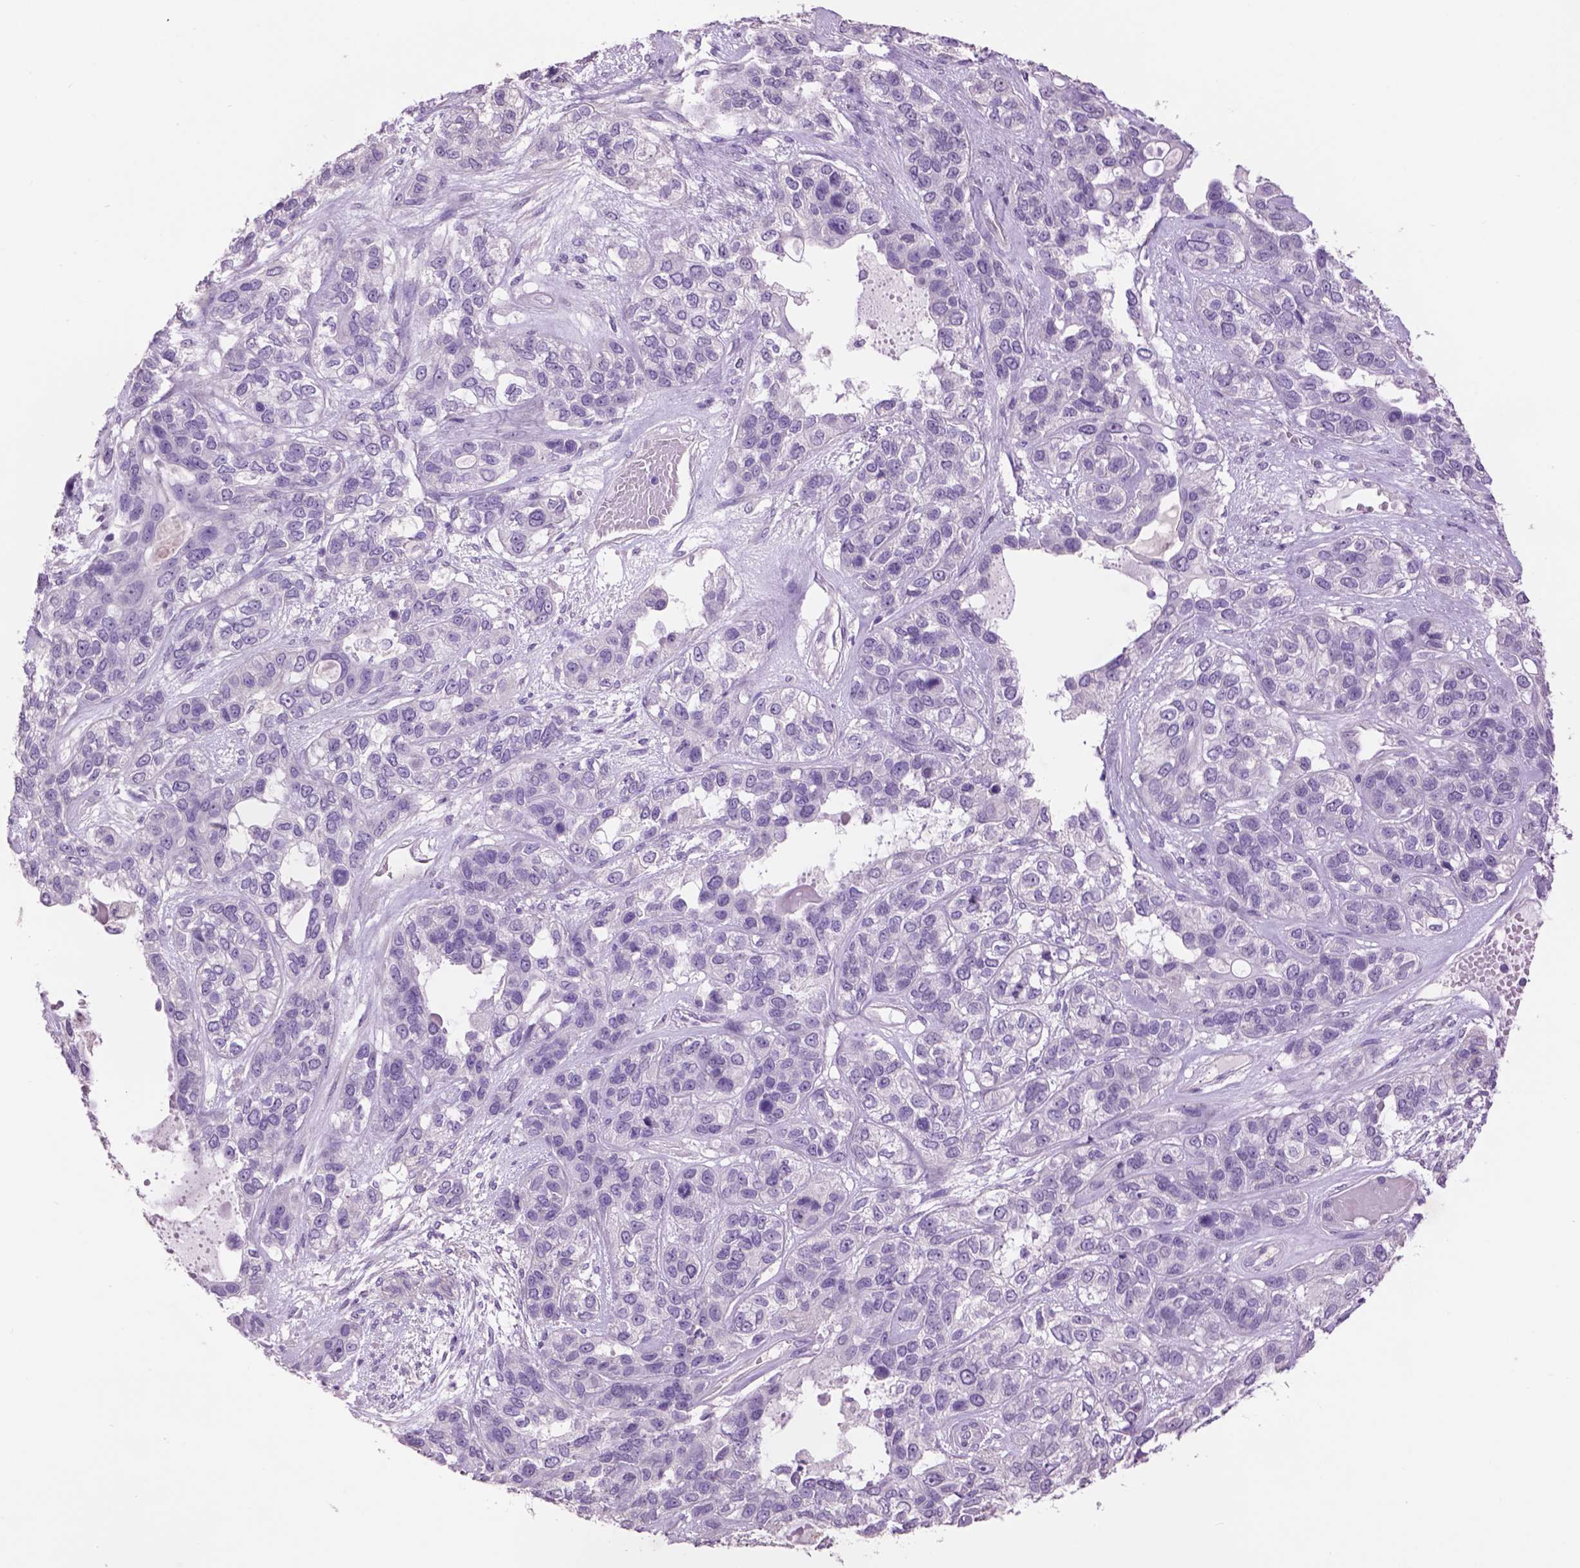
{"staining": {"intensity": "negative", "quantity": "none", "location": "none"}, "tissue": "lung cancer", "cell_type": "Tumor cells", "image_type": "cancer", "snomed": [{"axis": "morphology", "description": "Squamous cell carcinoma, NOS"}, {"axis": "topography", "description": "Lung"}], "caption": "This is an IHC image of lung cancer (squamous cell carcinoma). There is no positivity in tumor cells.", "gene": "CRYBA4", "patient": {"sex": "female", "age": 70}}